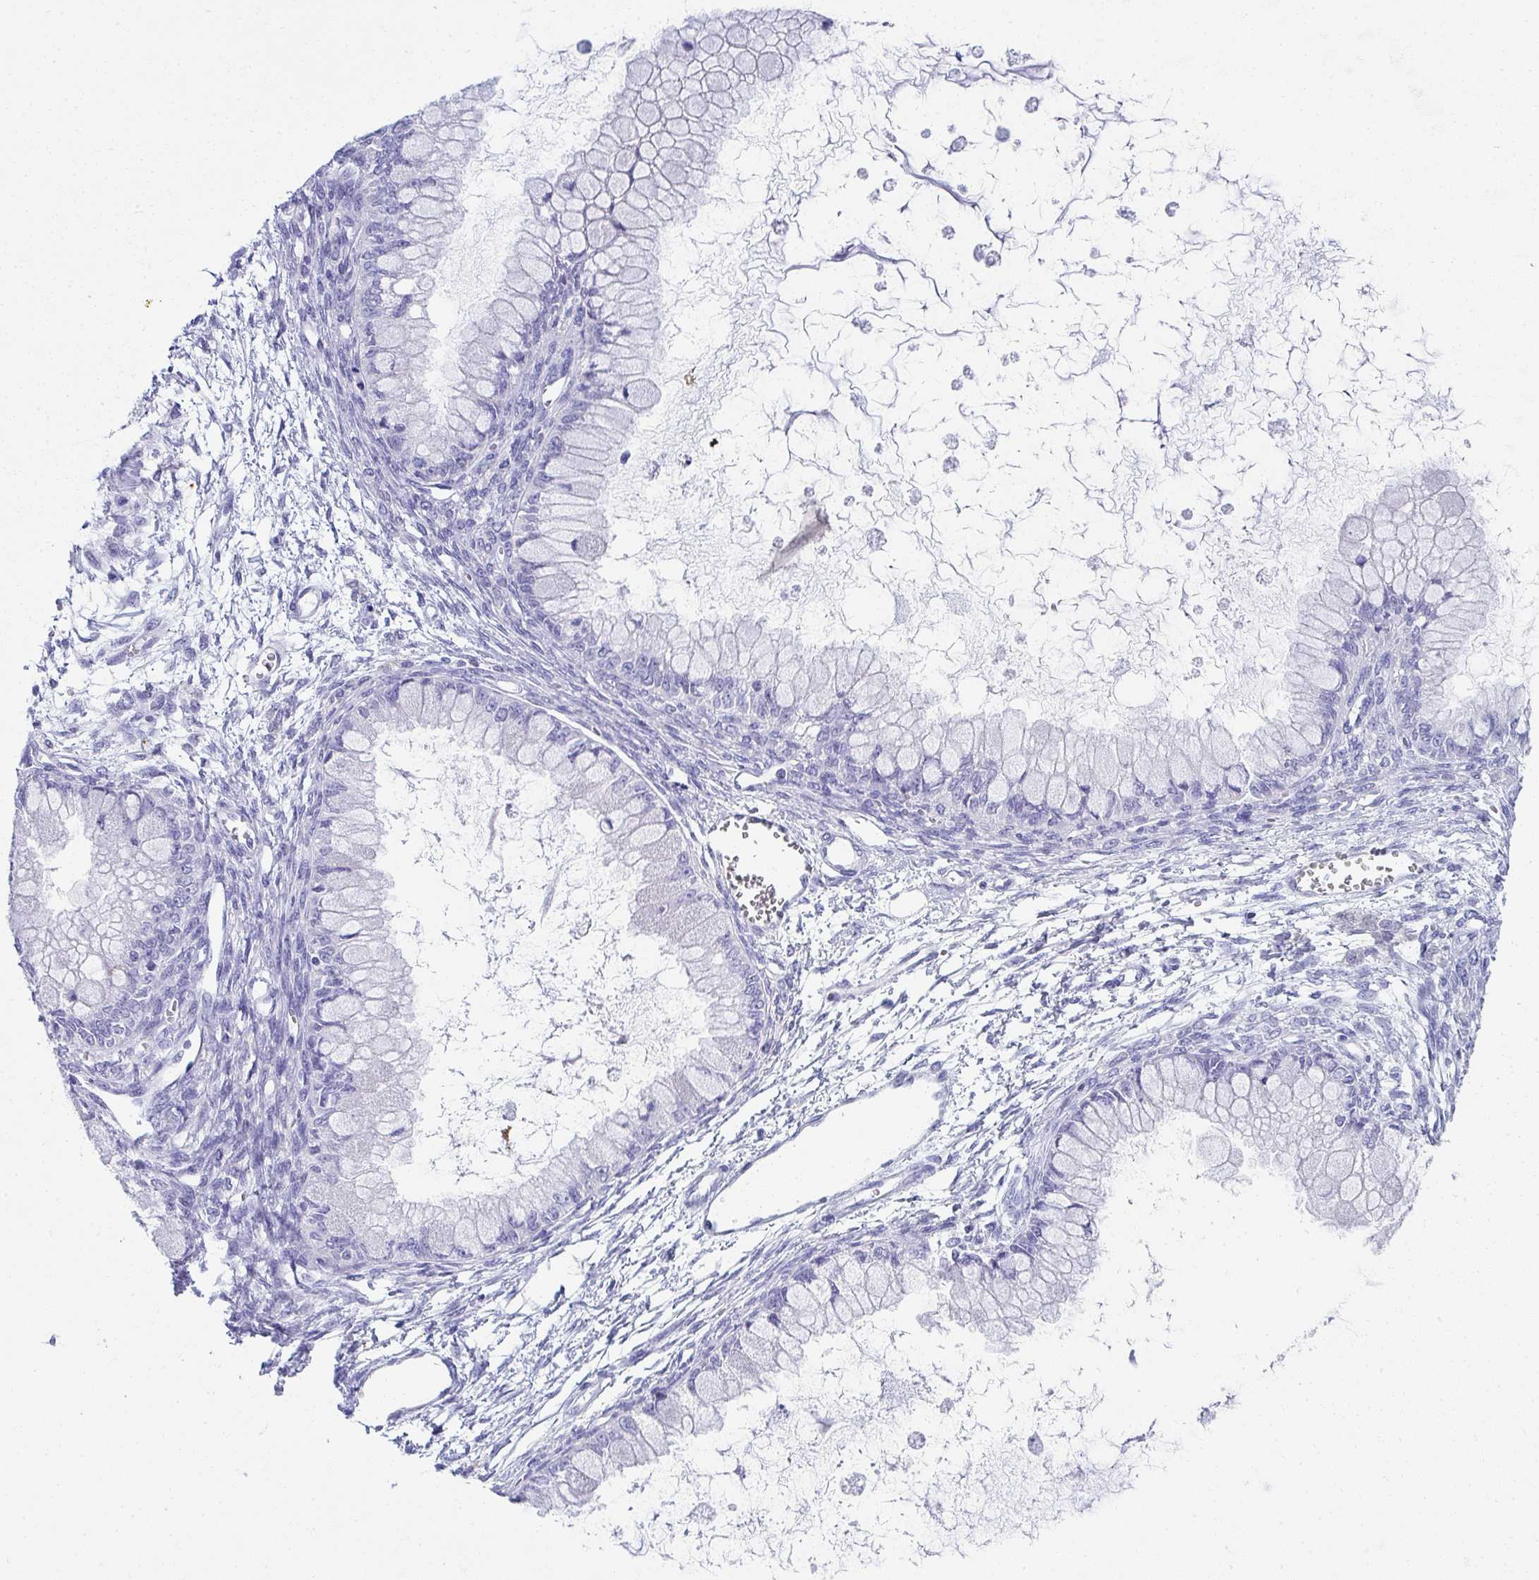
{"staining": {"intensity": "negative", "quantity": "none", "location": "none"}, "tissue": "ovarian cancer", "cell_type": "Tumor cells", "image_type": "cancer", "snomed": [{"axis": "morphology", "description": "Cystadenocarcinoma, mucinous, NOS"}, {"axis": "topography", "description": "Ovary"}], "caption": "Tumor cells are negative for brown protein staining in ovarian cancer. The staining is performed using DAB (3,3'-diaminobenzidine) brown chromogen with nuclei counter-stained in using hematoxylin.", "gene": "SEC14L3", "patient": {"sex": "female", "age": 34}}